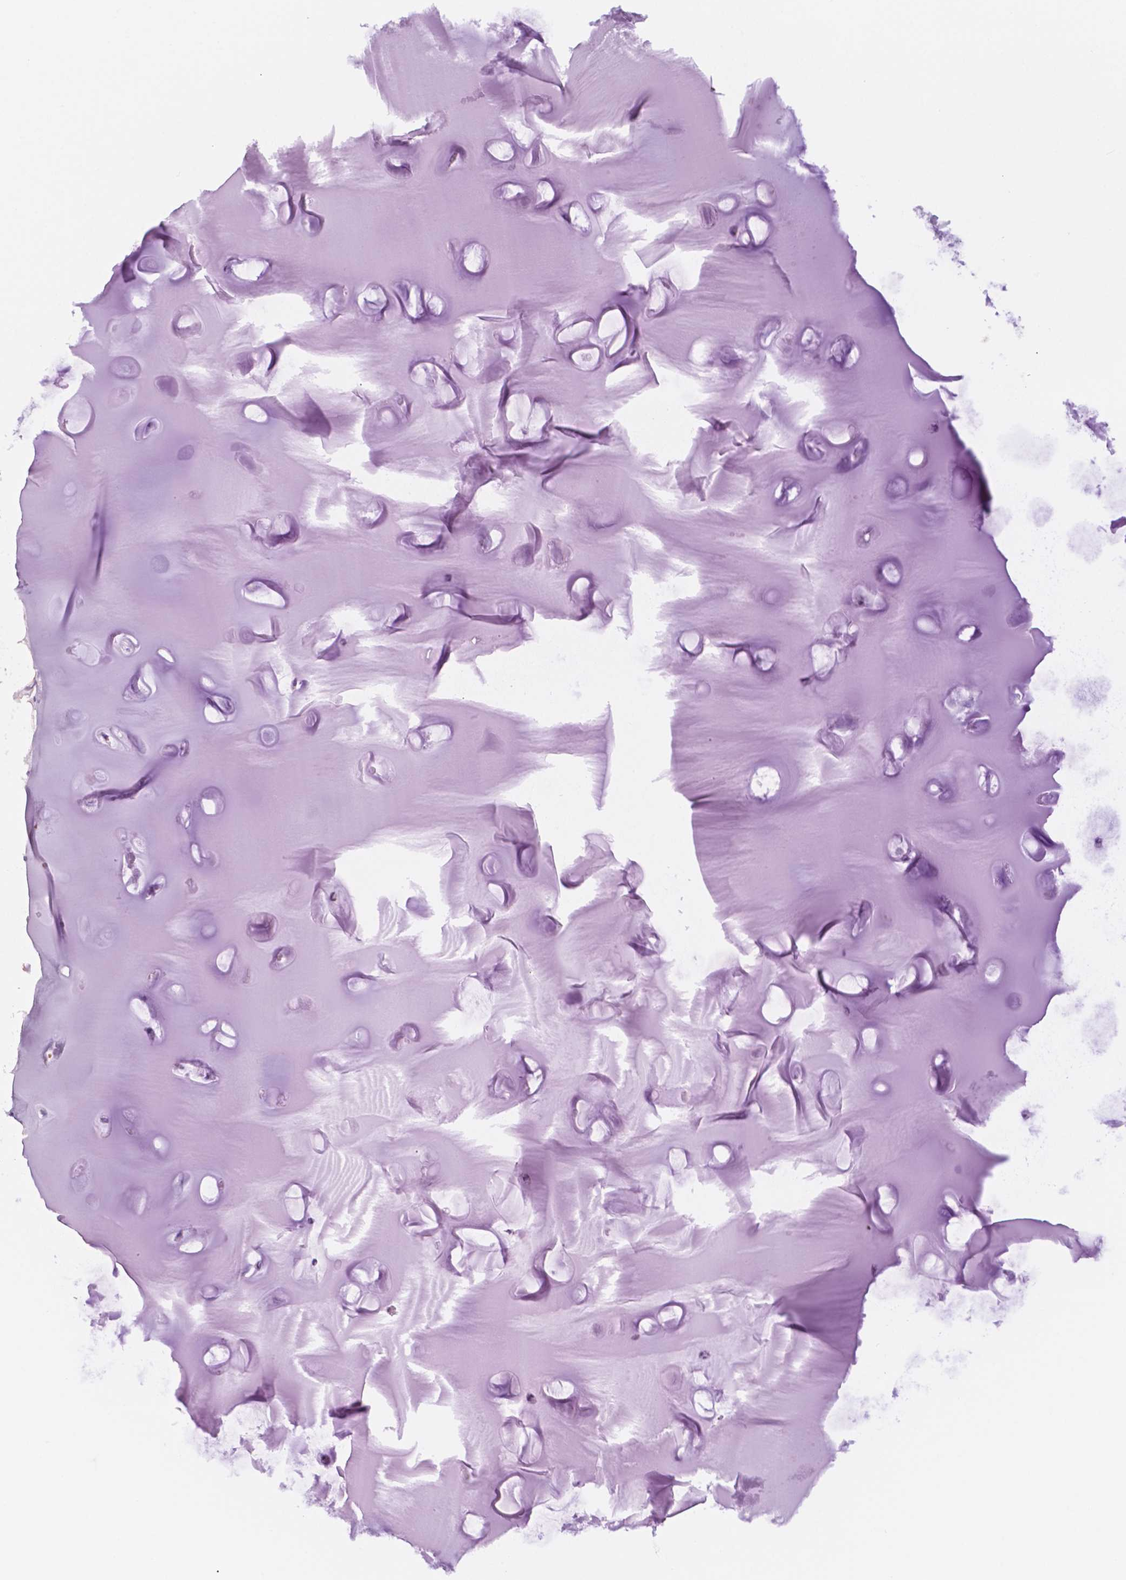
{"staining": {"intensity": "negative", "quantity": "none", "location": "none"}, "tissue": "soft tissue", "cell_type": "Chondrocytes", "image_type": "normal", "snomed": [{"axis": "morphology", "description": "Normal tissue, NOS"}, {"axis": "morphology", "description": "Squamous cell carcinoma, NOS"}, {"axis": "topography", "description": "Cartilage tissue"}, {"axis": "topography", "description": "Head-Neck"}], "caption": "Image shows no significant protein staining in chondrocytes of unremarkable soft tissue.", "gene": "GEMIN4", "patient": {"sex": "male", "age": 57}}